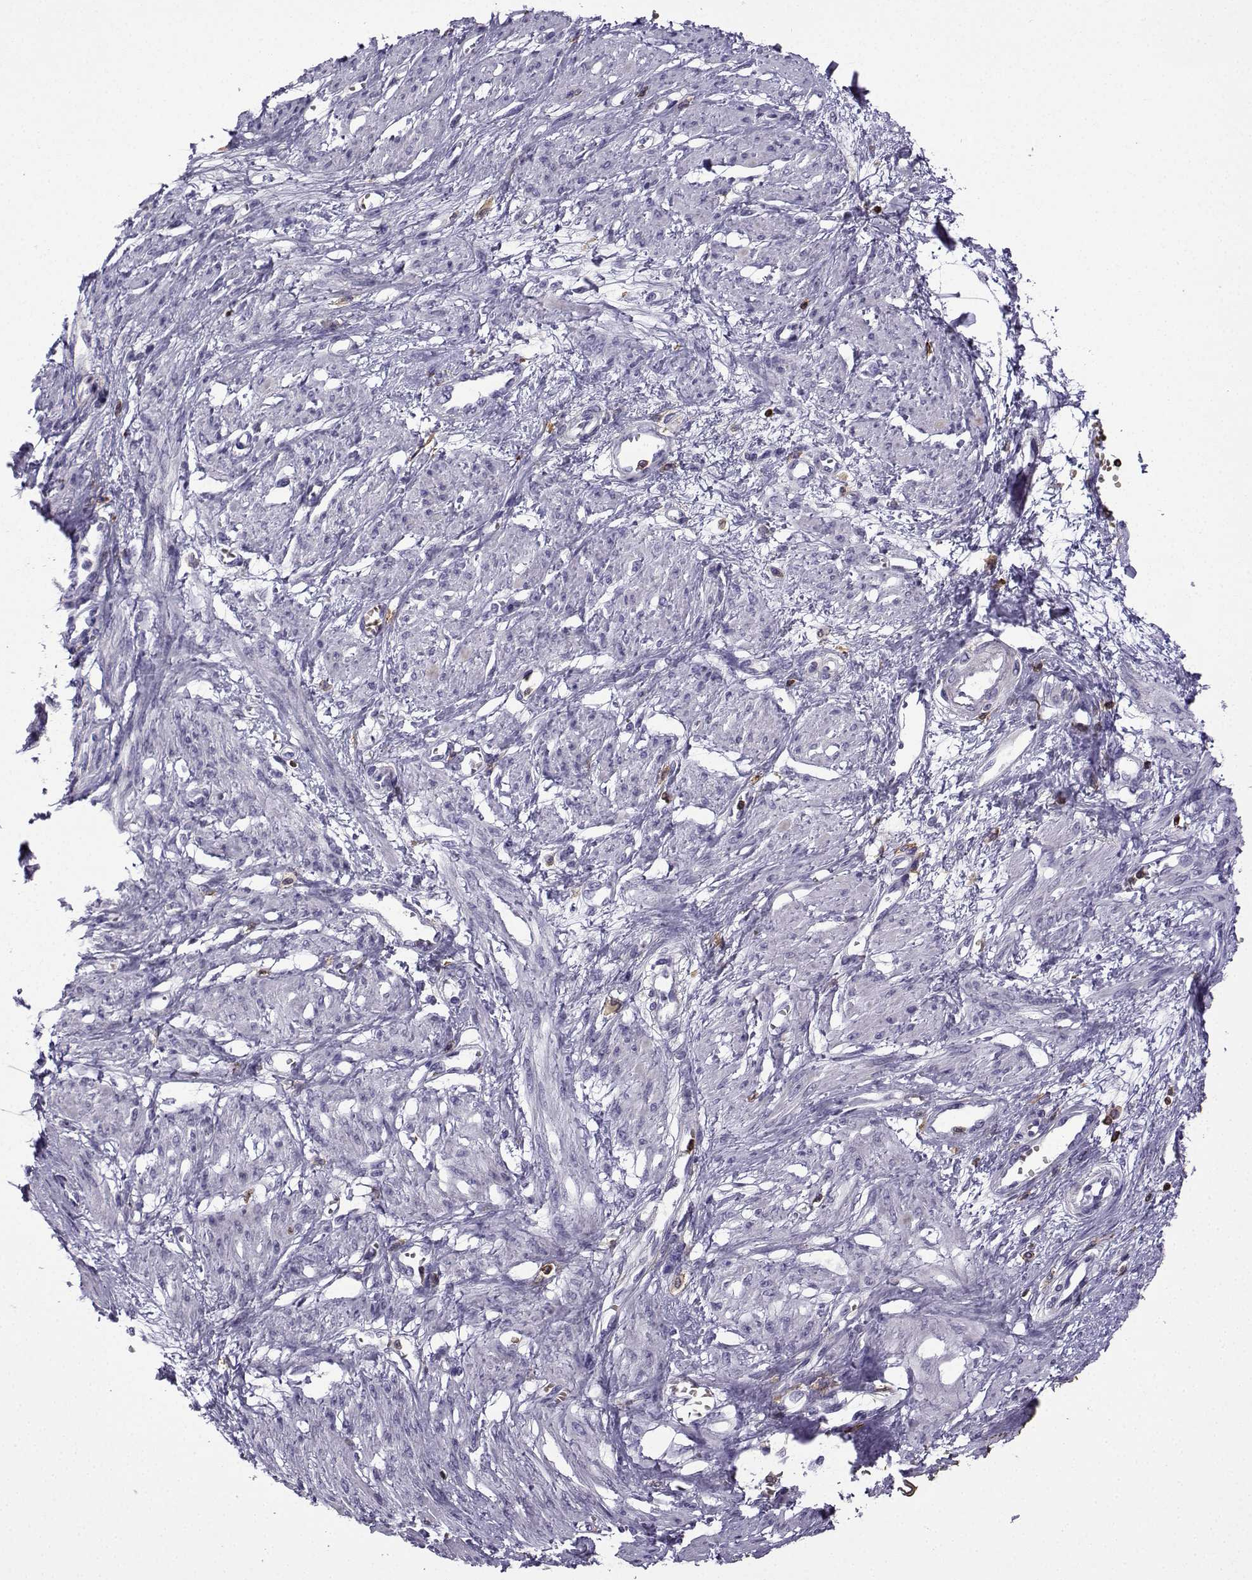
{"staining": {"intensity": "negative", "quantity": "none", "location": "none"}, "tissue": "smooth muscle", "cell_type": "Smooth muscle cells", "image_type": "normal", "snomed": [{"axis": "morphology", "description": "Normal tissue, NOS"}, {"axis": "topography", "description": "Smooth muscle"}, {"axis": "topography", "description": "Uterus"}], "caption": "DAB (3,3'-diaminobenzidine) immunohistochemical staining of normal smooth muscle shows no significant staining in smooth muscle cells.", "gene": "DOCK10", "patient": {"sex": "female", "age": 39}}